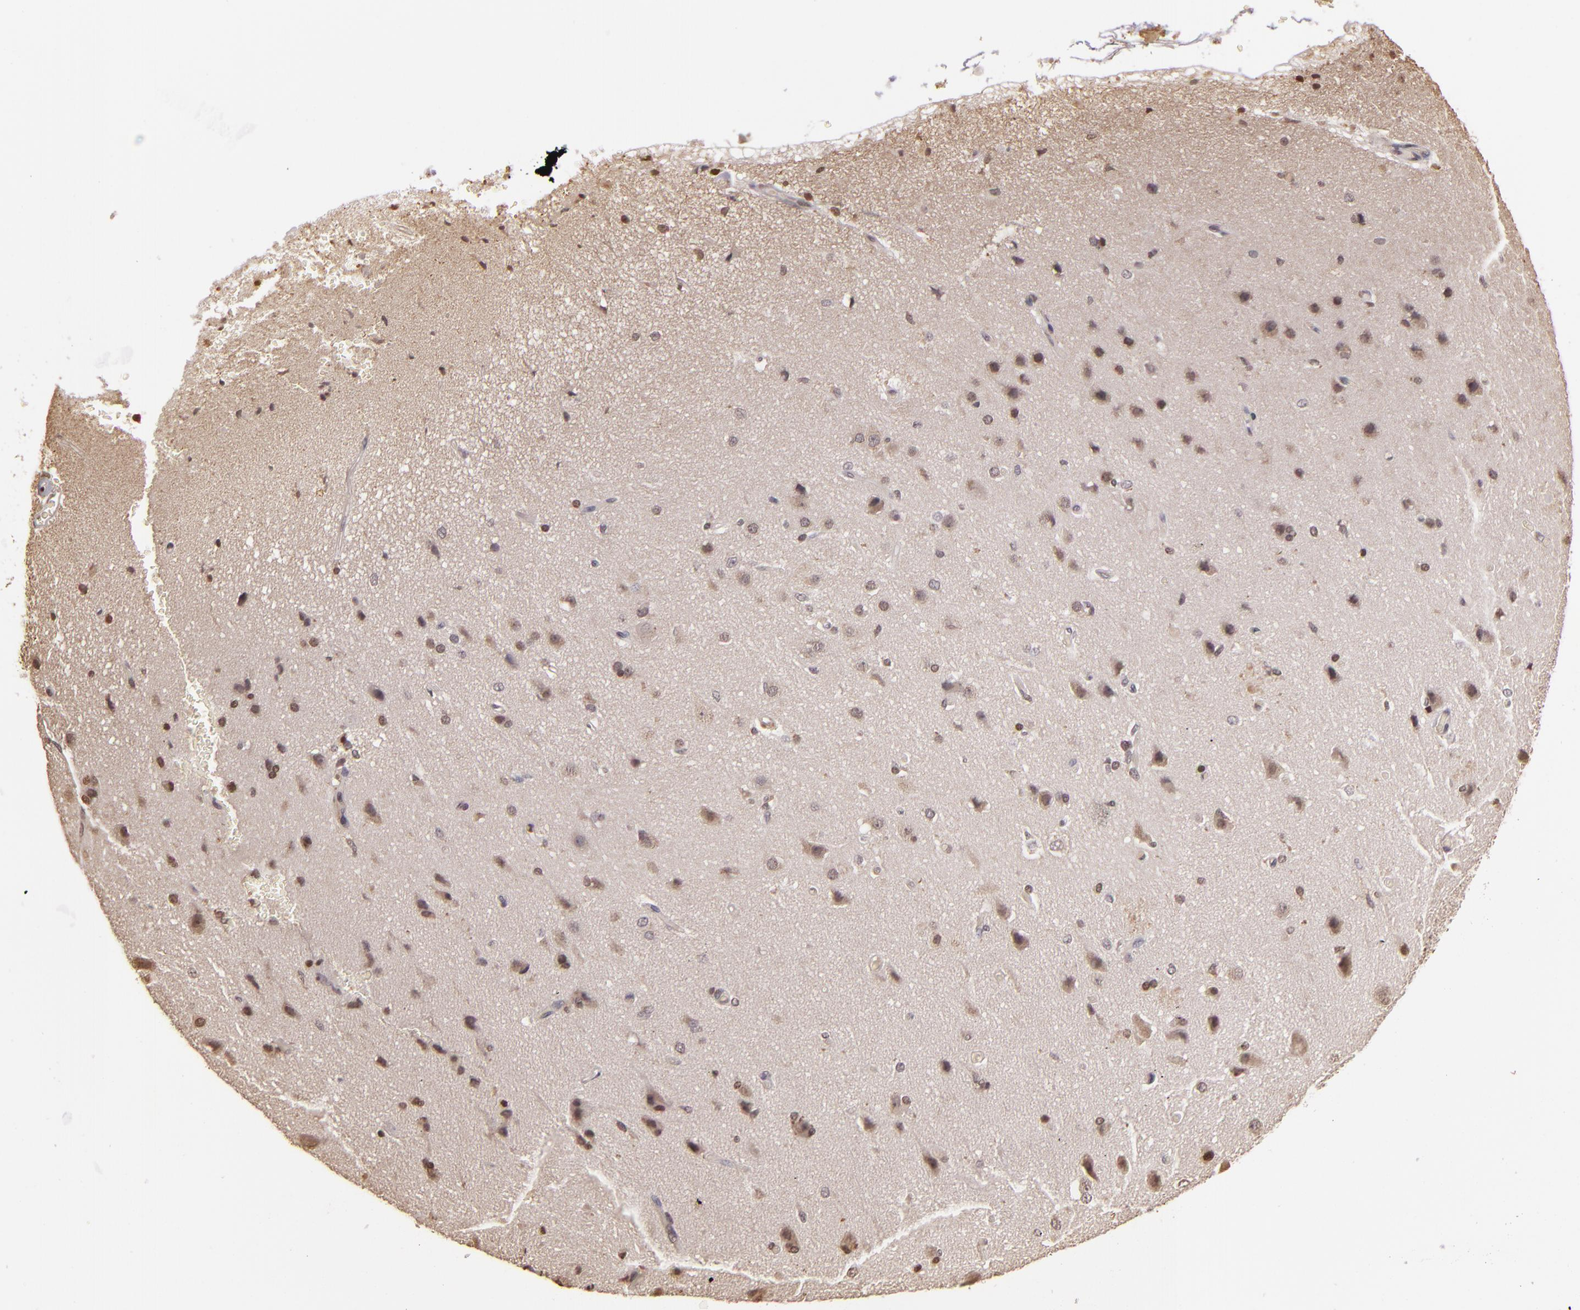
{"staining": {"intensity": "weak", "quantity": ">75%", "location": "nuclear"}, "tissue": "cerebral cortex", "cell_type": "Endothelial cells", "image_type": "normal", "snomed": [{"axis": "morphology", "description": "Normal tissue, NOS"}, {"axis": "morphology", "description": "Glioma, malignant, High grade"}, {"axis": "topography", "description": "Cerebral cortex"}], "caption": "Immunohistochemistry (IHC) histopathology image of benign cerebral cortex: human cerebral cortex stained using immunohistochemistry shows low levels of weak protein expression localized specifically in the nuclear of endothelial cells, appearing as a nuclear brown color.", "gene": "ARPC2", "patient": {"sex": "male", "age": 77}}